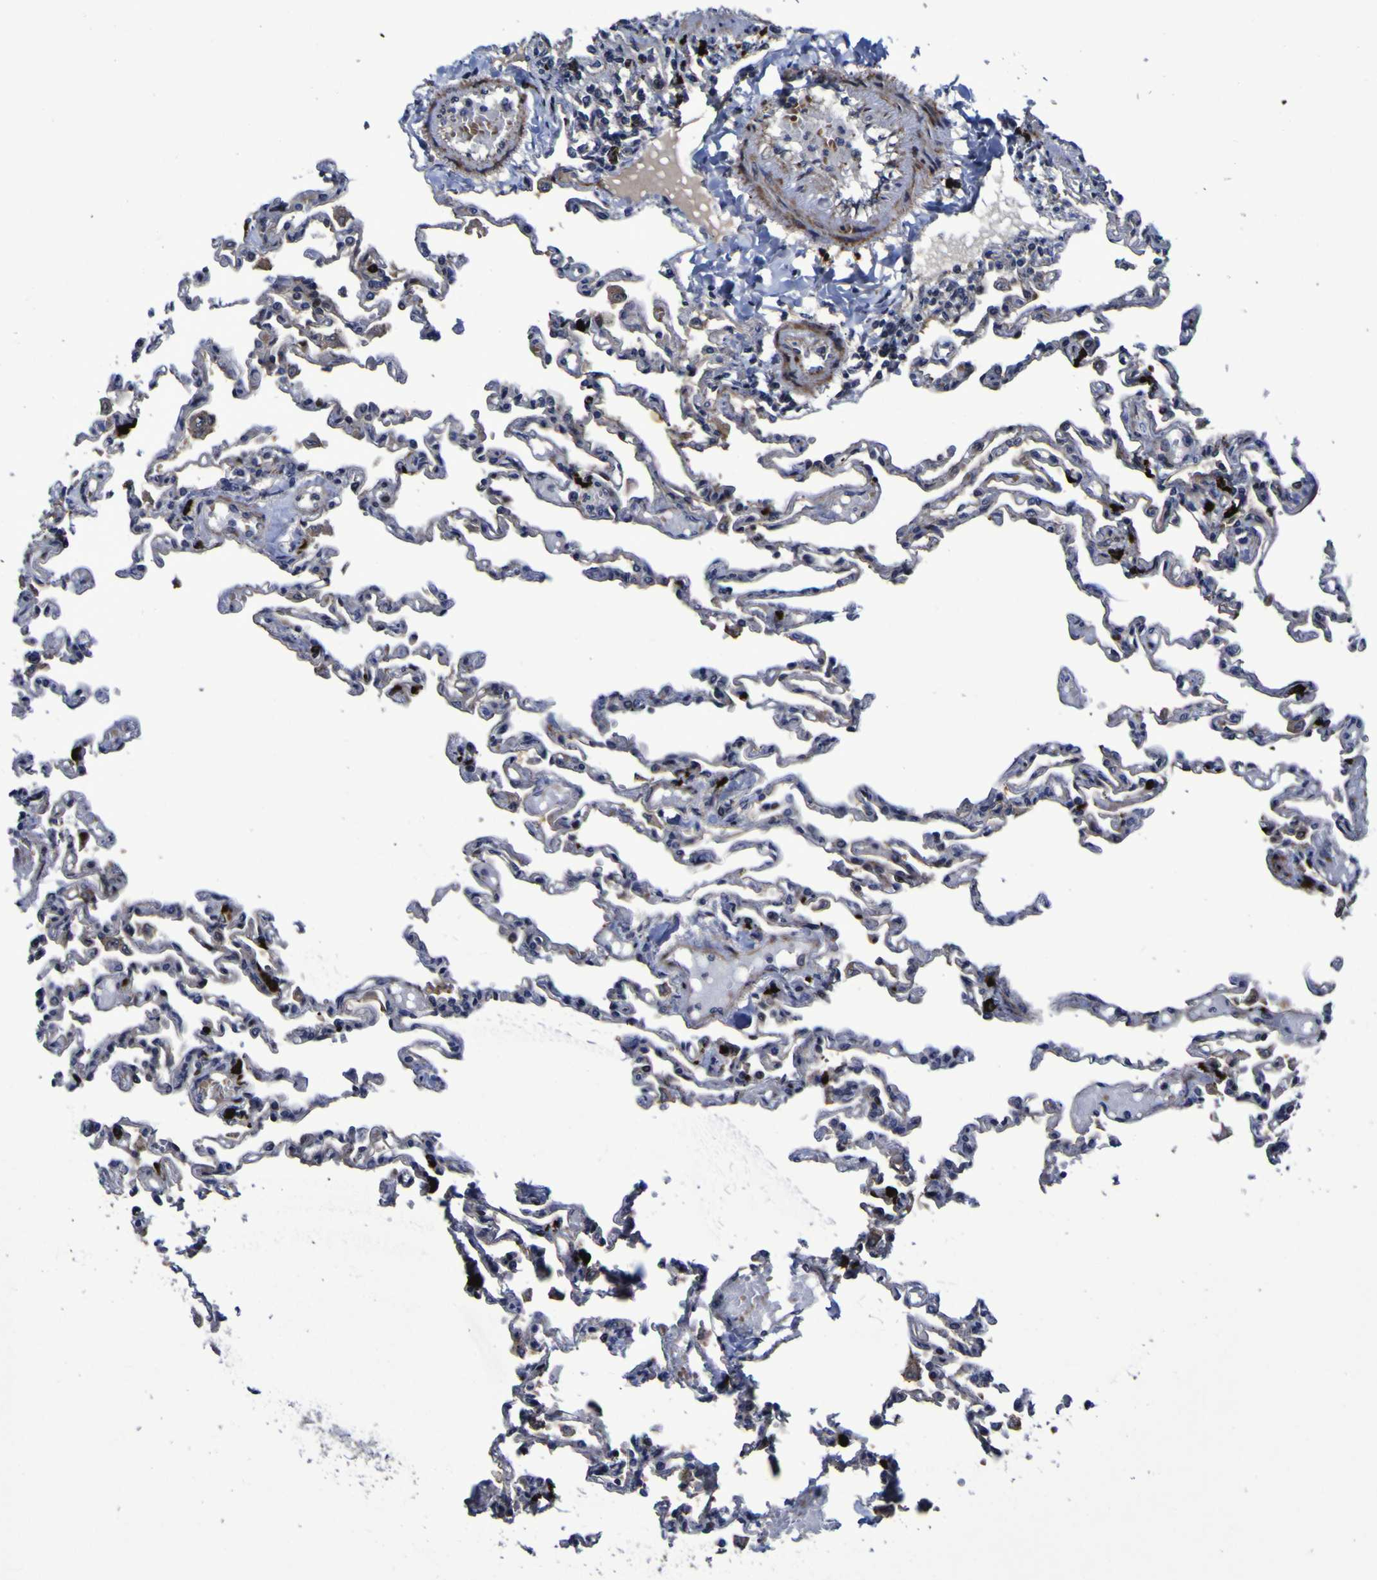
{"staining": {"intensity": "weak", "quantity": "<25%", "location": "cytoplasmic/membranous,nuclear"}, "tissue": "lung", "cell_type": "Alveolar cells", "image_type": "normal", "snomed": [{"axis": "morphology", "description": "Normal tissue, NOS"}, {"axis": "topography", "description": "Lung"}], "caption": "Immunohistochemistry of normal human lung exhibits no staining in alveolar cells.", "gene": "MGLL", "patient": {"sex": "male", "age": 21}}